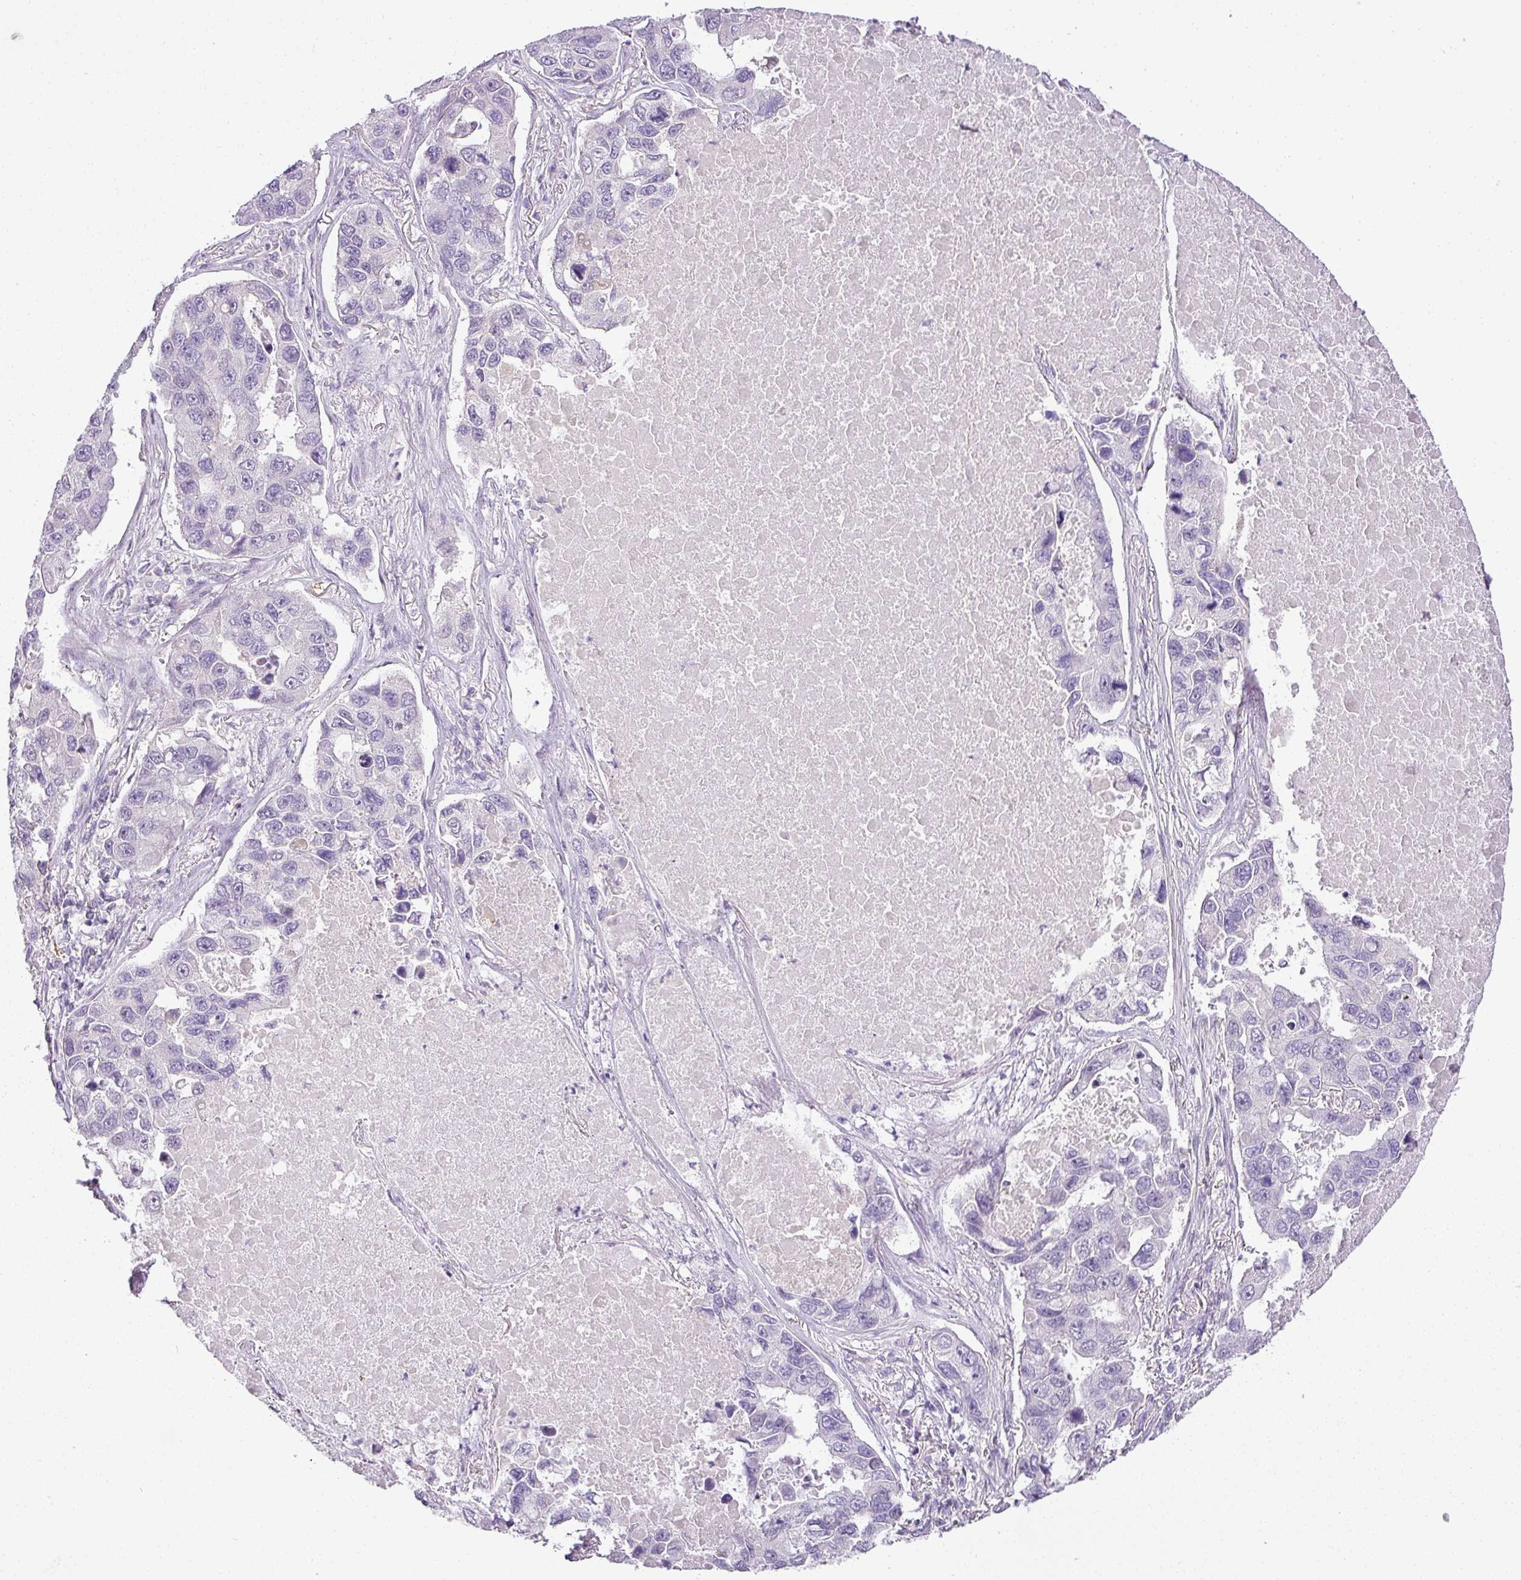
{"staining": {"intensity": "negative", "quantity": "none", "location": "none"}, "tissue": "lung cancer", "cell_type": "Tumor cells", "image_type": "cancer", "snomed": [{"axis": "morphology", "description": "Adenocarcinoma, NOS"}, {"axis": "topography", "description": "Lung"}], "caption": "Tumor cells show no significant positivity in lung cancer.", "gene": "RAX2", "patient": {"sex": "male", "age": 64}}